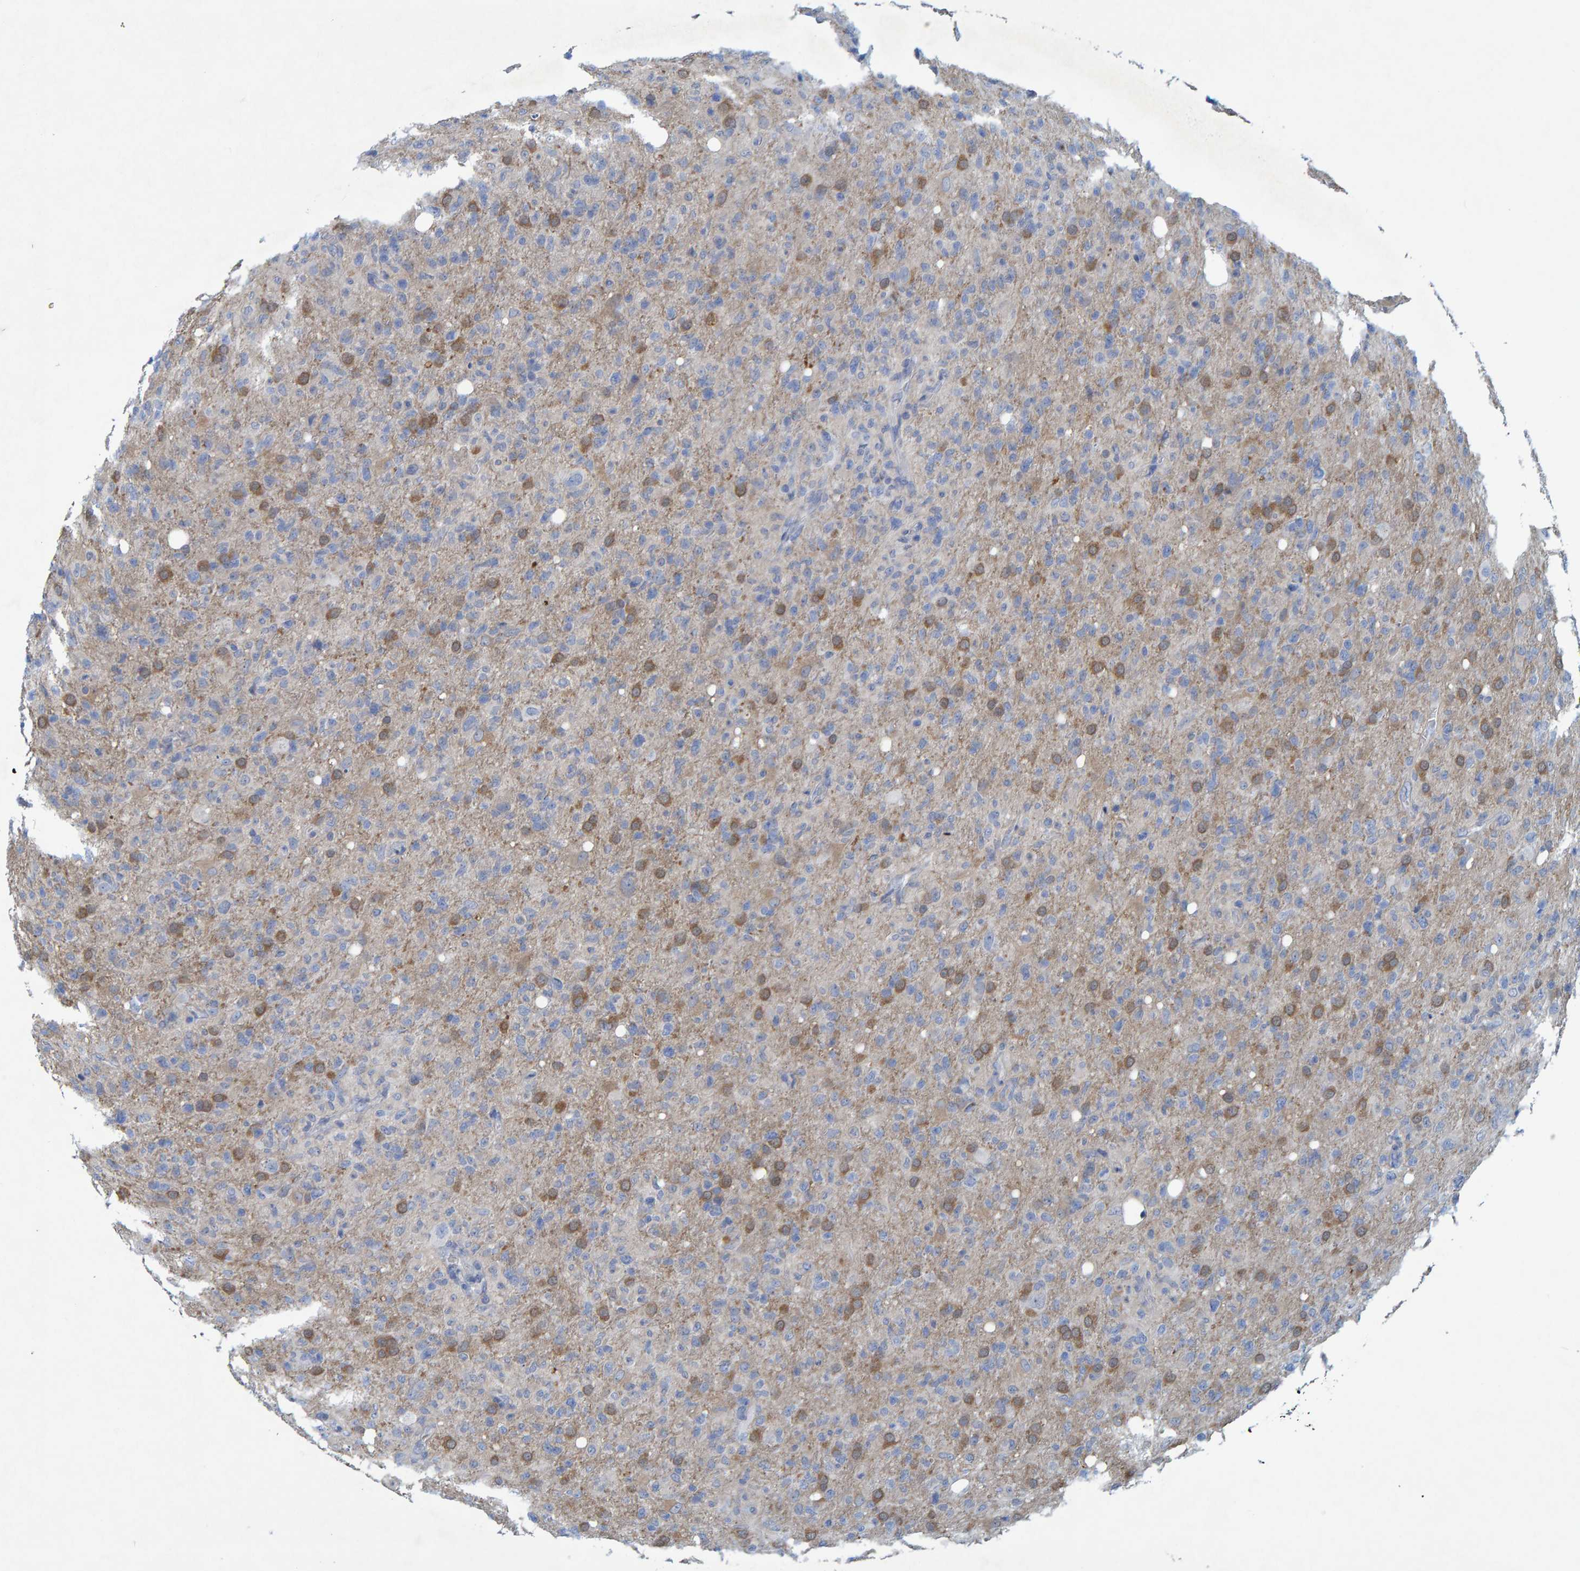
{"staining": {"intensity": "moderate", "quantity": "25%-75%", "location": "cytoplasmic/membranous"}, "tissue": "glioma", "cell_type": "Tumor cells", "image_type": "cancer", "snomed": [{"axis": "morphology", "description": "Glioma, malignant, High grade"}, {"axis": "topography", "description": "Brain"}], "caption": "Human malignant glioma (high-grade) stained for a protein (brown) exhibits moderate cytoplasmic/membranous positive staining in approximately 25%-75% of tumor cells.", "gene": "ALAD", "patient": {"sex": "female", "age": 57}}